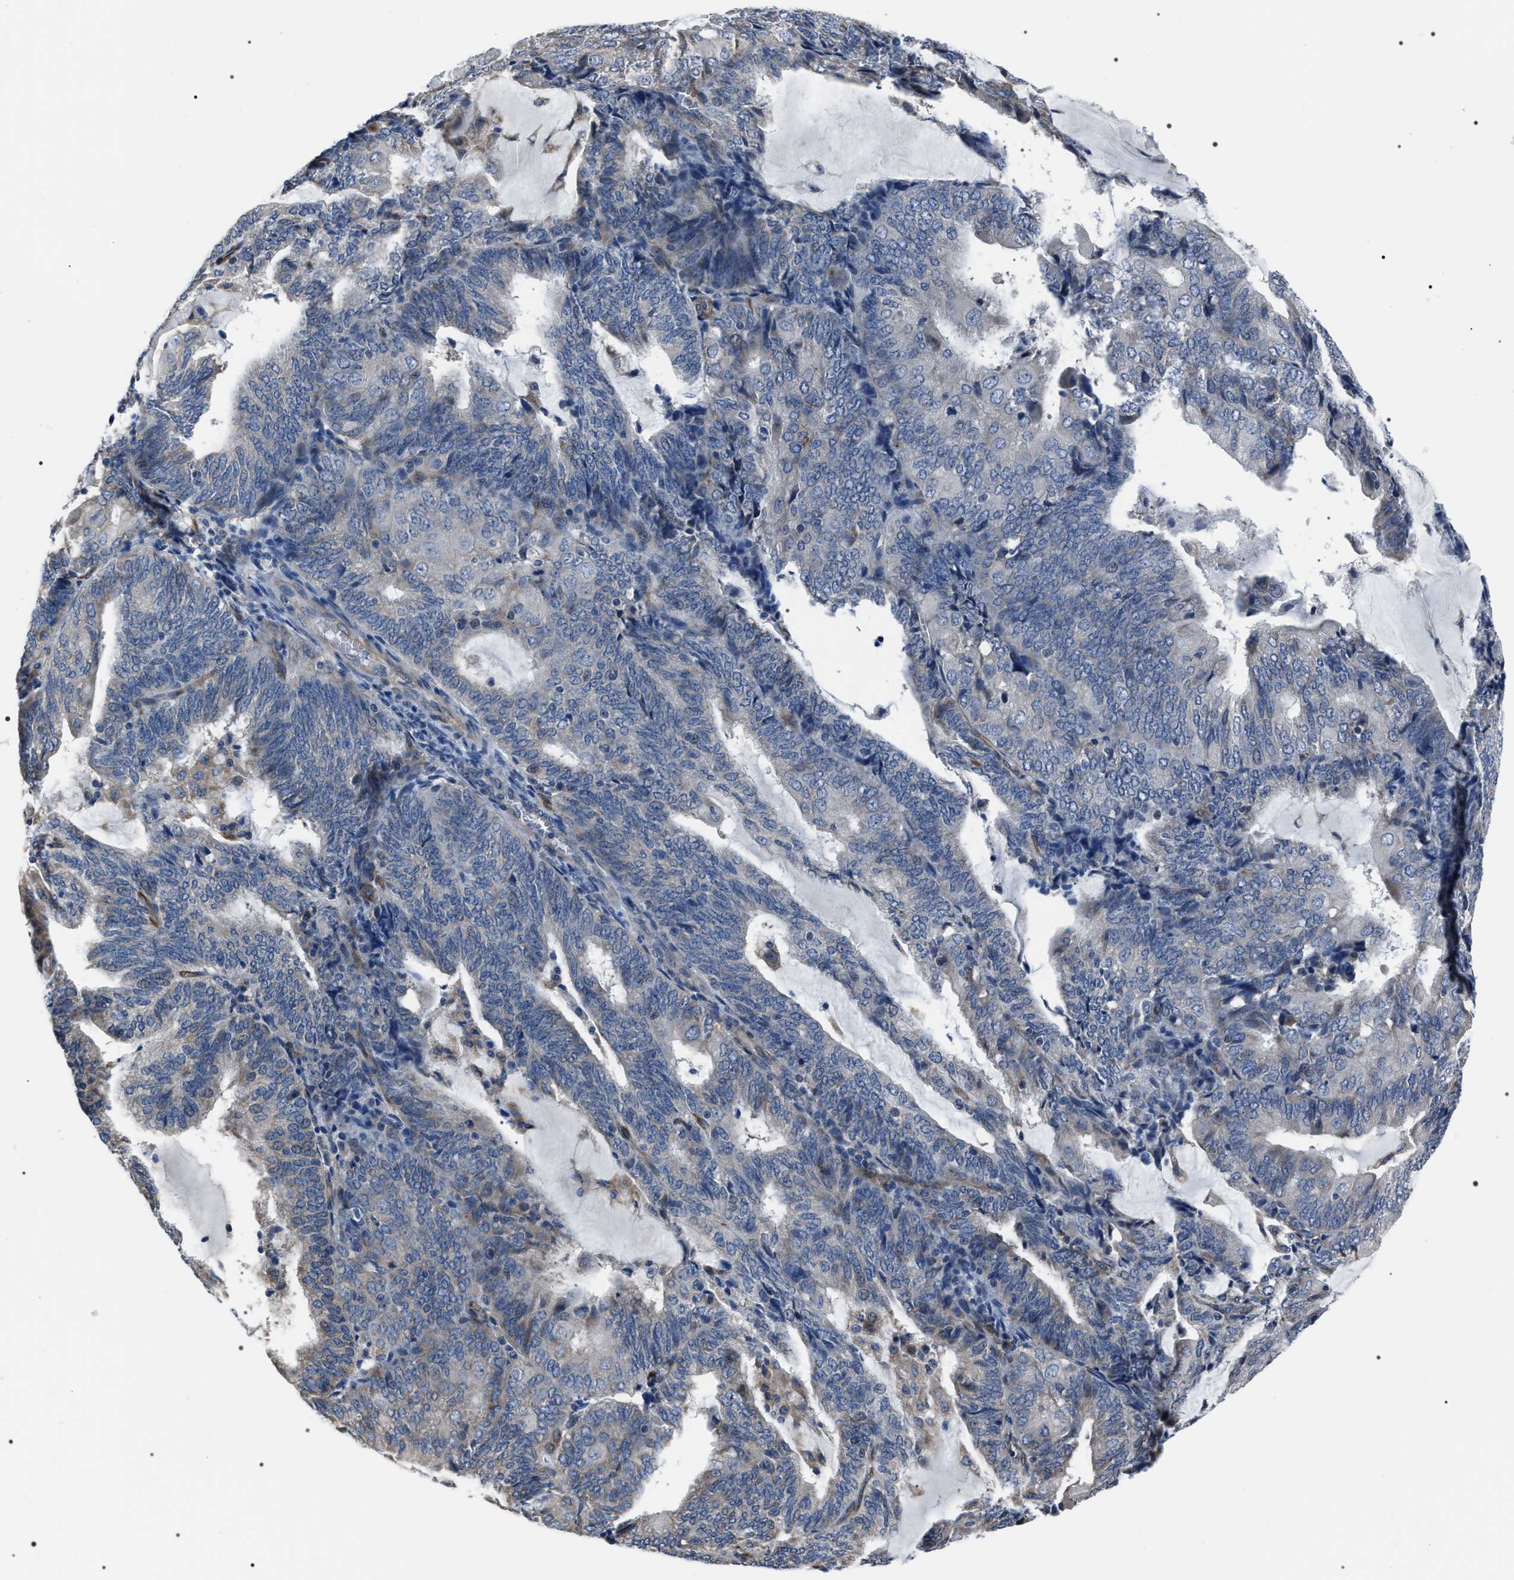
{"staining": {"intensity": "negative", "quantity": "none", "location": "none"}, "tissue": "endometrial cancer", "cell_type": "Tumor cells", "image_type": "cancer", "snomed": [{"axis": "morphology", "description": "Adenocarcinoma, NOS"}, {"axis": "topography", "description": "Endometrium"}], "caption": "A high-resolution histopathology image shows IHC staining of endometrial adenocarcinoma, which exhibits no significant positivity in tumor cells.", "gene": "PKD1L1", "patient": {"sex": "female", "age": 81}}